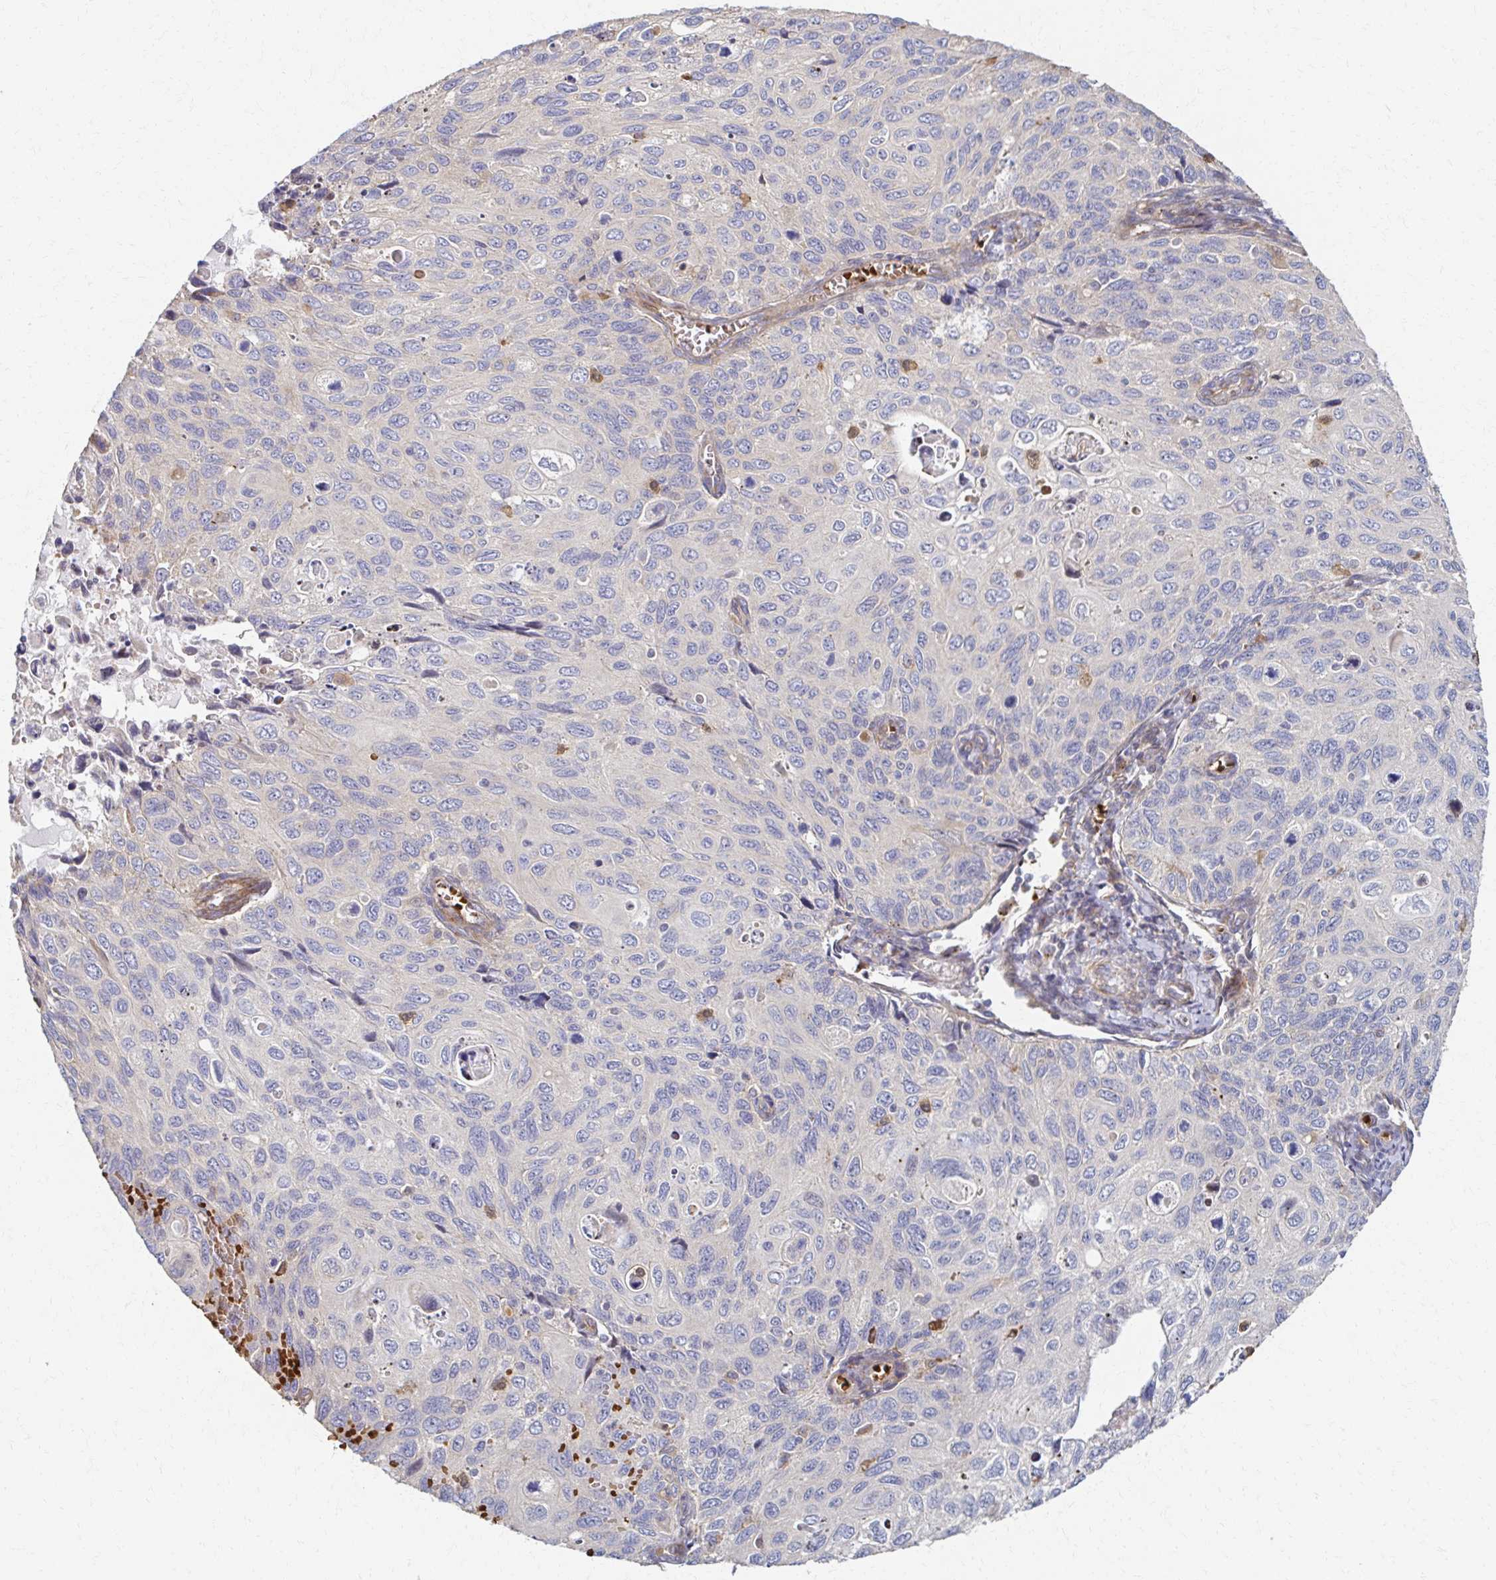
{"staining": {"intensity": "negative", "quantity": "none", "location": "none"}, "tissue": "cervical cancer", "cell_type": "Tumor cells", "image_type": "cancer", "snomed": [{"axis": "morphology", "description": "Squamous cell carcinoma, NOS"}, {"axis": "topography", "description": "Cervix"}], "caption": "There is no significant positivity in tumor cells of squamous cell carcinoma (cervical).", "gene": "SKA2", "patient": {"sex": "female", "age": 70}}